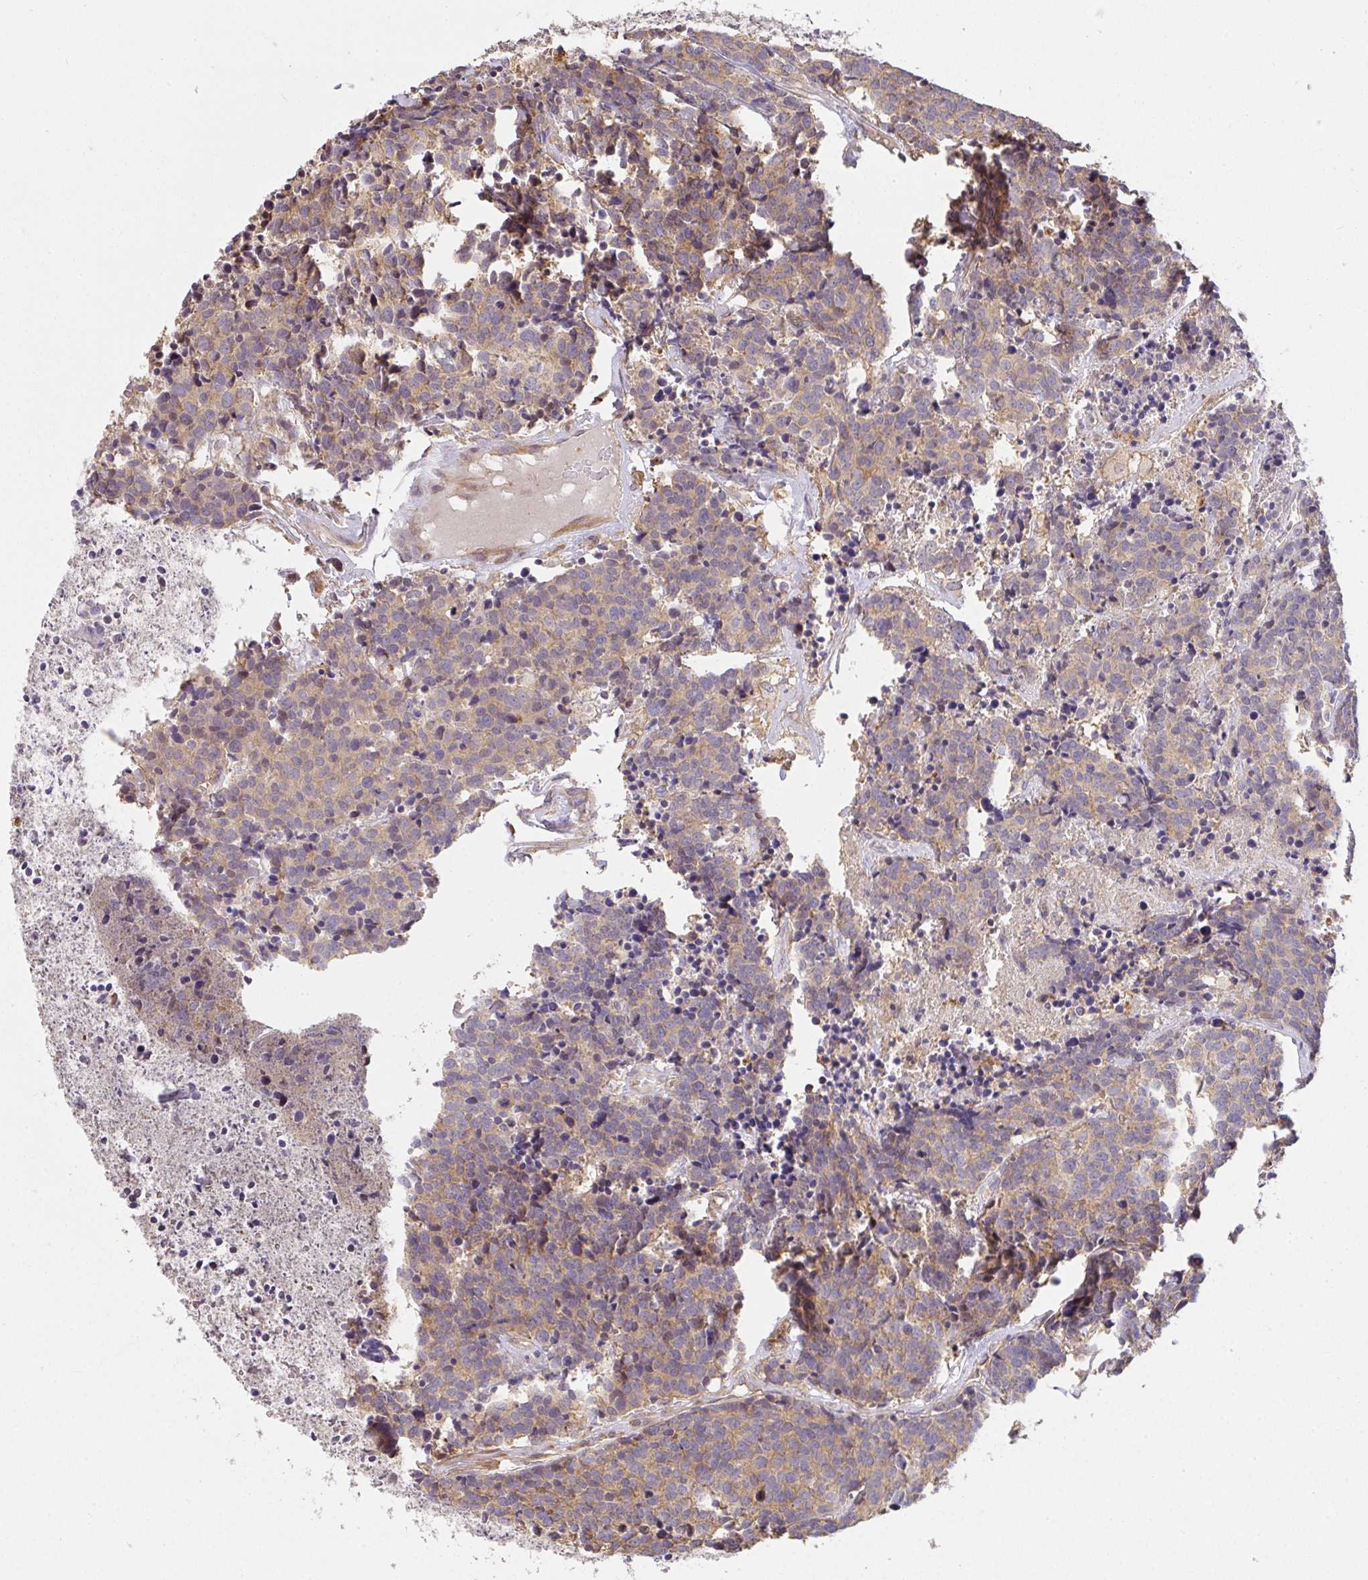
{"staining": {"intensity": "moderate", "quantity": ">75%", "location": "cytoplasmic/membranous"}, "tissue": "carcinoid", "cell_type": "Tumor cells", "image_type": "cancer", "snomed": [{"axis": "morphology", "description": "Carcinoid, malignant, NOS"}, {"axis": "topography", "description": "Skin"}], "caption": "A high-resolution image shows IHC staining of carcinoid, which shows moderate cytoplasmic/membranous positivity in about >75% of tumor cells.", "gene": "EEF1AKMT1", "patient": {"sex": "female", "age": 79}}